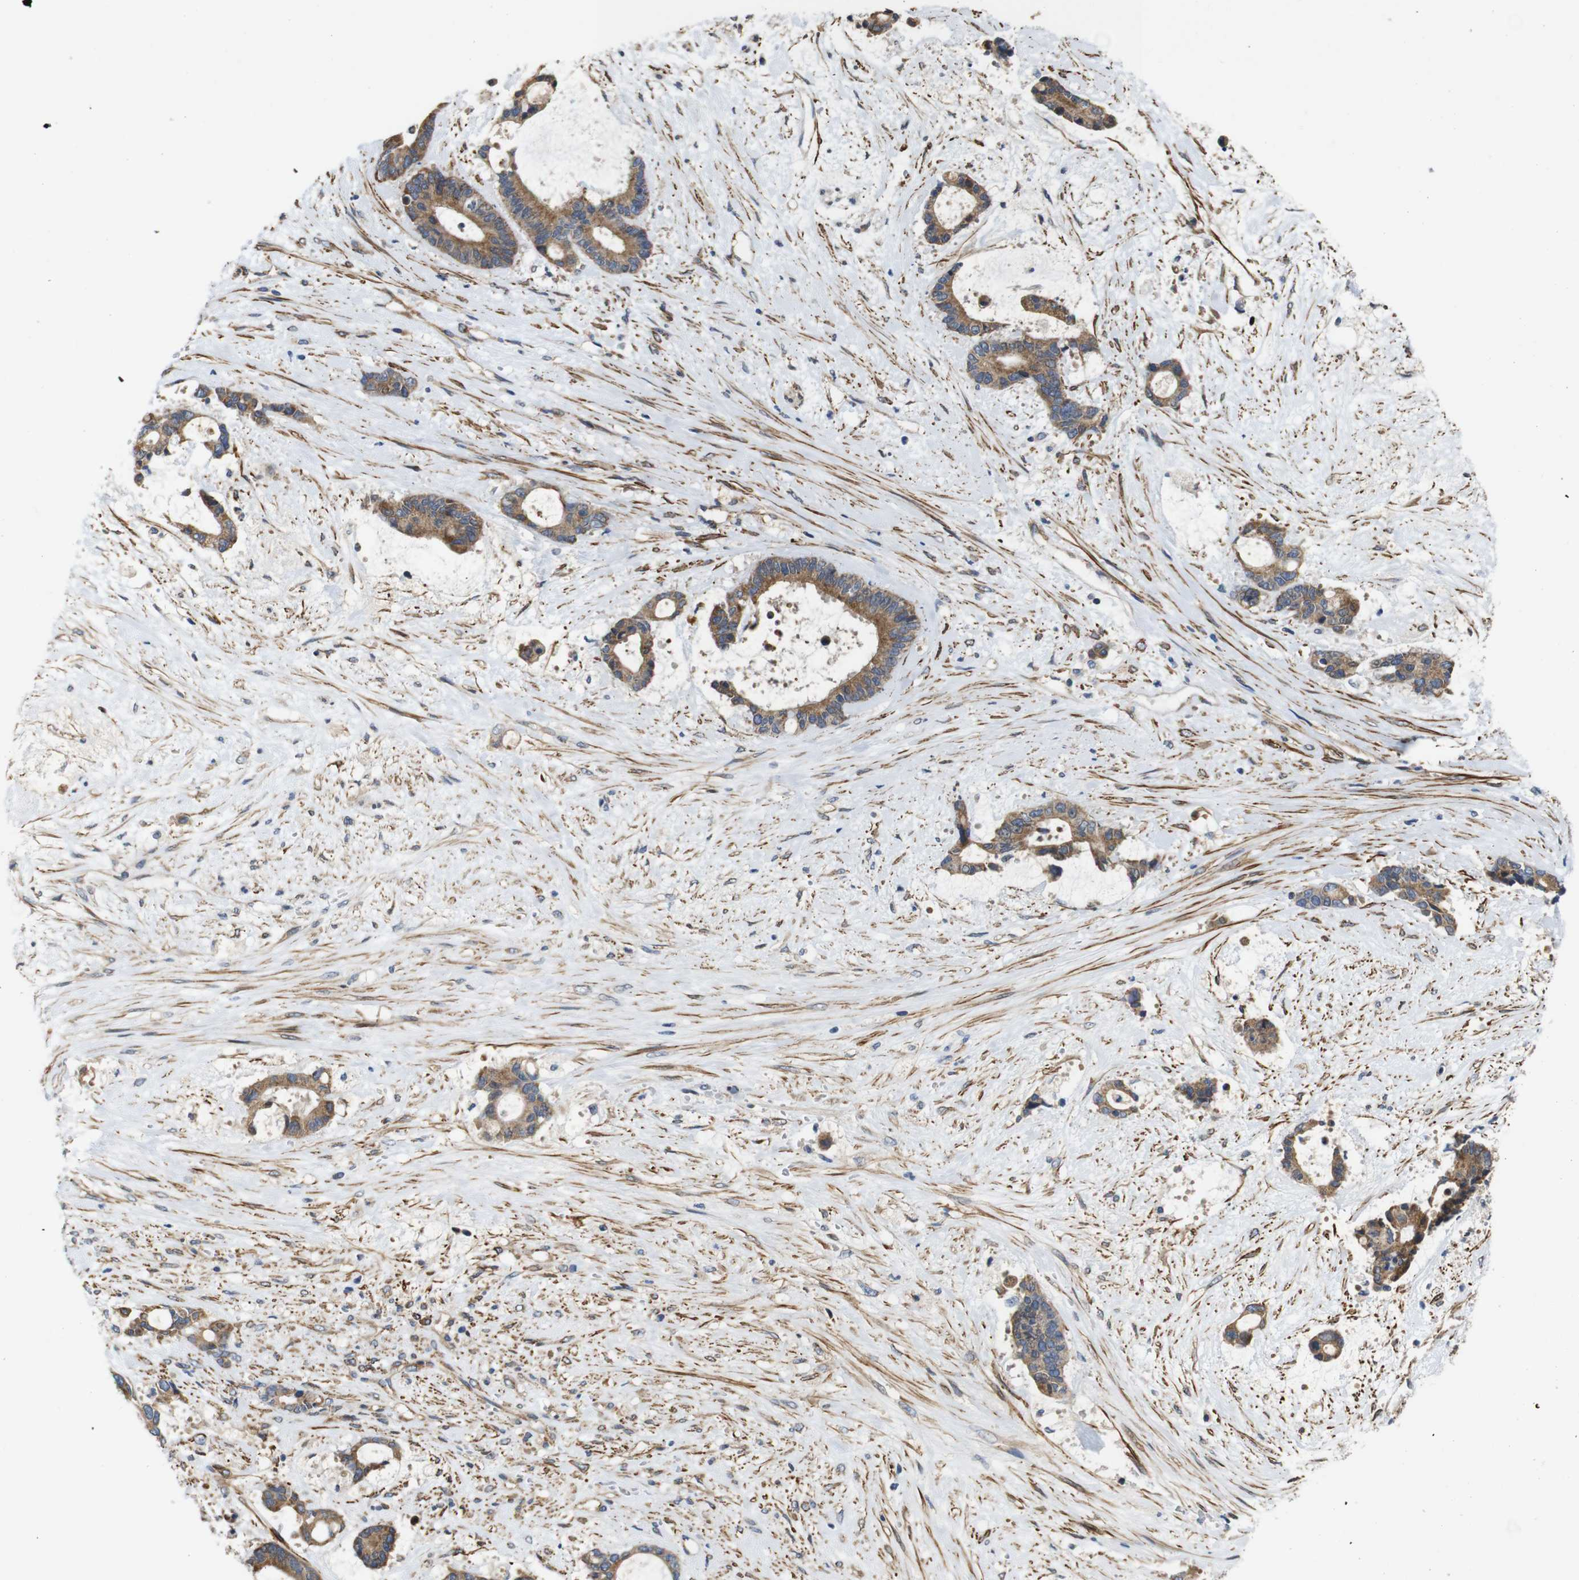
{"staining": {"intensity": "moderate", "quantity": ">75%", "location": "cytoplasmic/membranous"}, "tissue": "liver cancer", "cell_type": "Tumor cells", "image_type": "cancer", "snomed": [{"axis": "morphology", "description": "Normal tissue, NOS"}, {"axis": "morphology", "description": "Cholangiocarcinoma"}, {"axis": "topography", "description": "Liver"}, {"axis": "topography", "description": "Peripheral nerve tissue"}], "caption": "Human liver cholangiocarcinoma stained with a protein marker exhibits moderate staining in tumor cells.", "gene": "GGT7", "patient": {"sex": "female", "age": 73}}